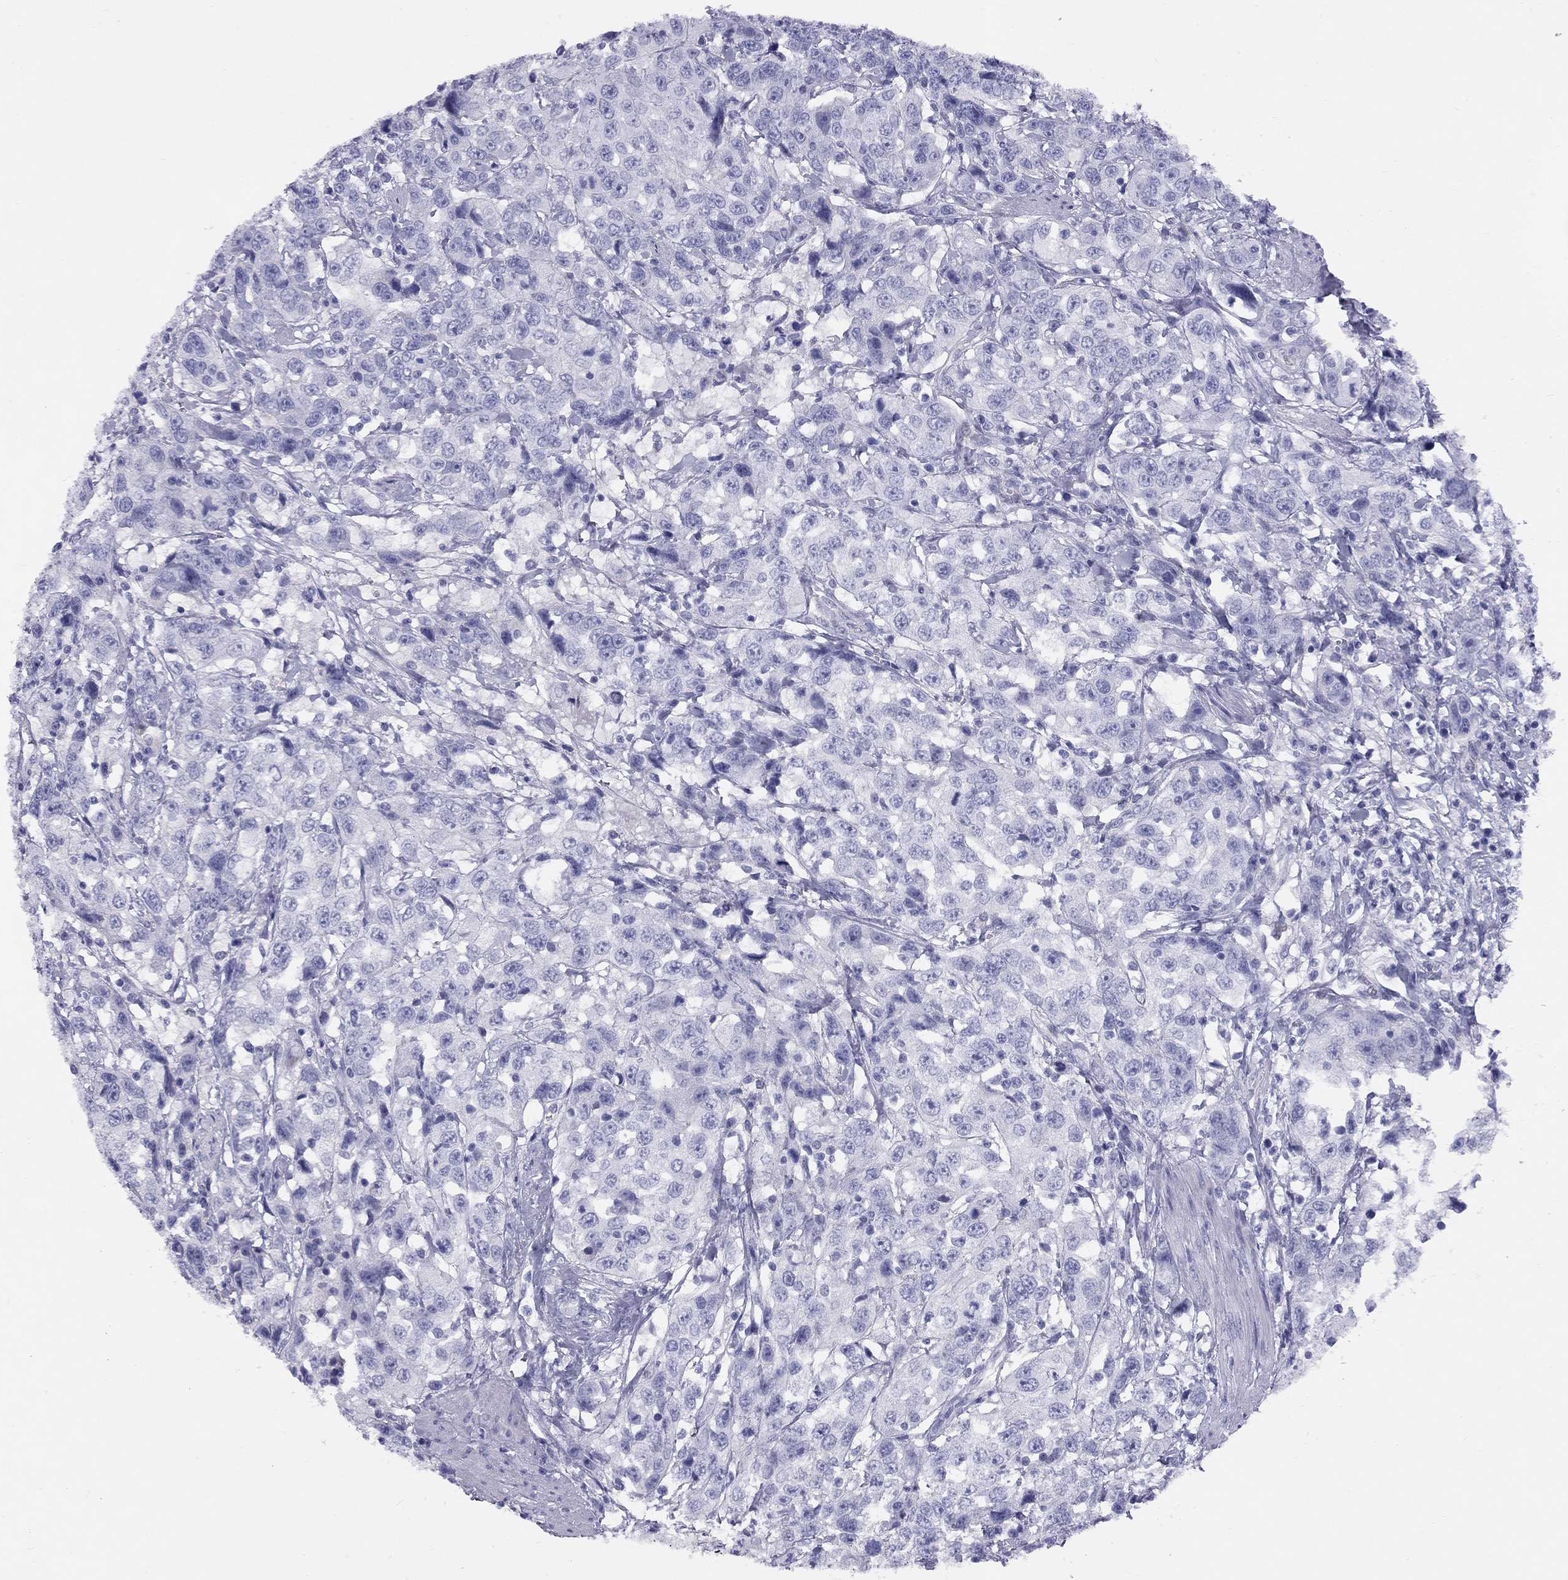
{"staining": {"intensity": "negative", "quantity": "none", "location": "none"}, "tissue": "urothelial cancer", "cell_type": "Tumor cells", "image_type": "cancer", "snomed": [{"axis": "morphology", "description": "Urothelial carcinoma, NOS"}, {"axis": "morphology", "description": "Urothelial carcinoma, High grade"}, {"axis": "topography", "description": "Urinary bladder"}], "caption": "Photomicrograph shows no protein positivity in tumor cells of urothelial cancer tissue.", "gene": "FSCN3", "patient": {"sex": "female", "age": 73}}